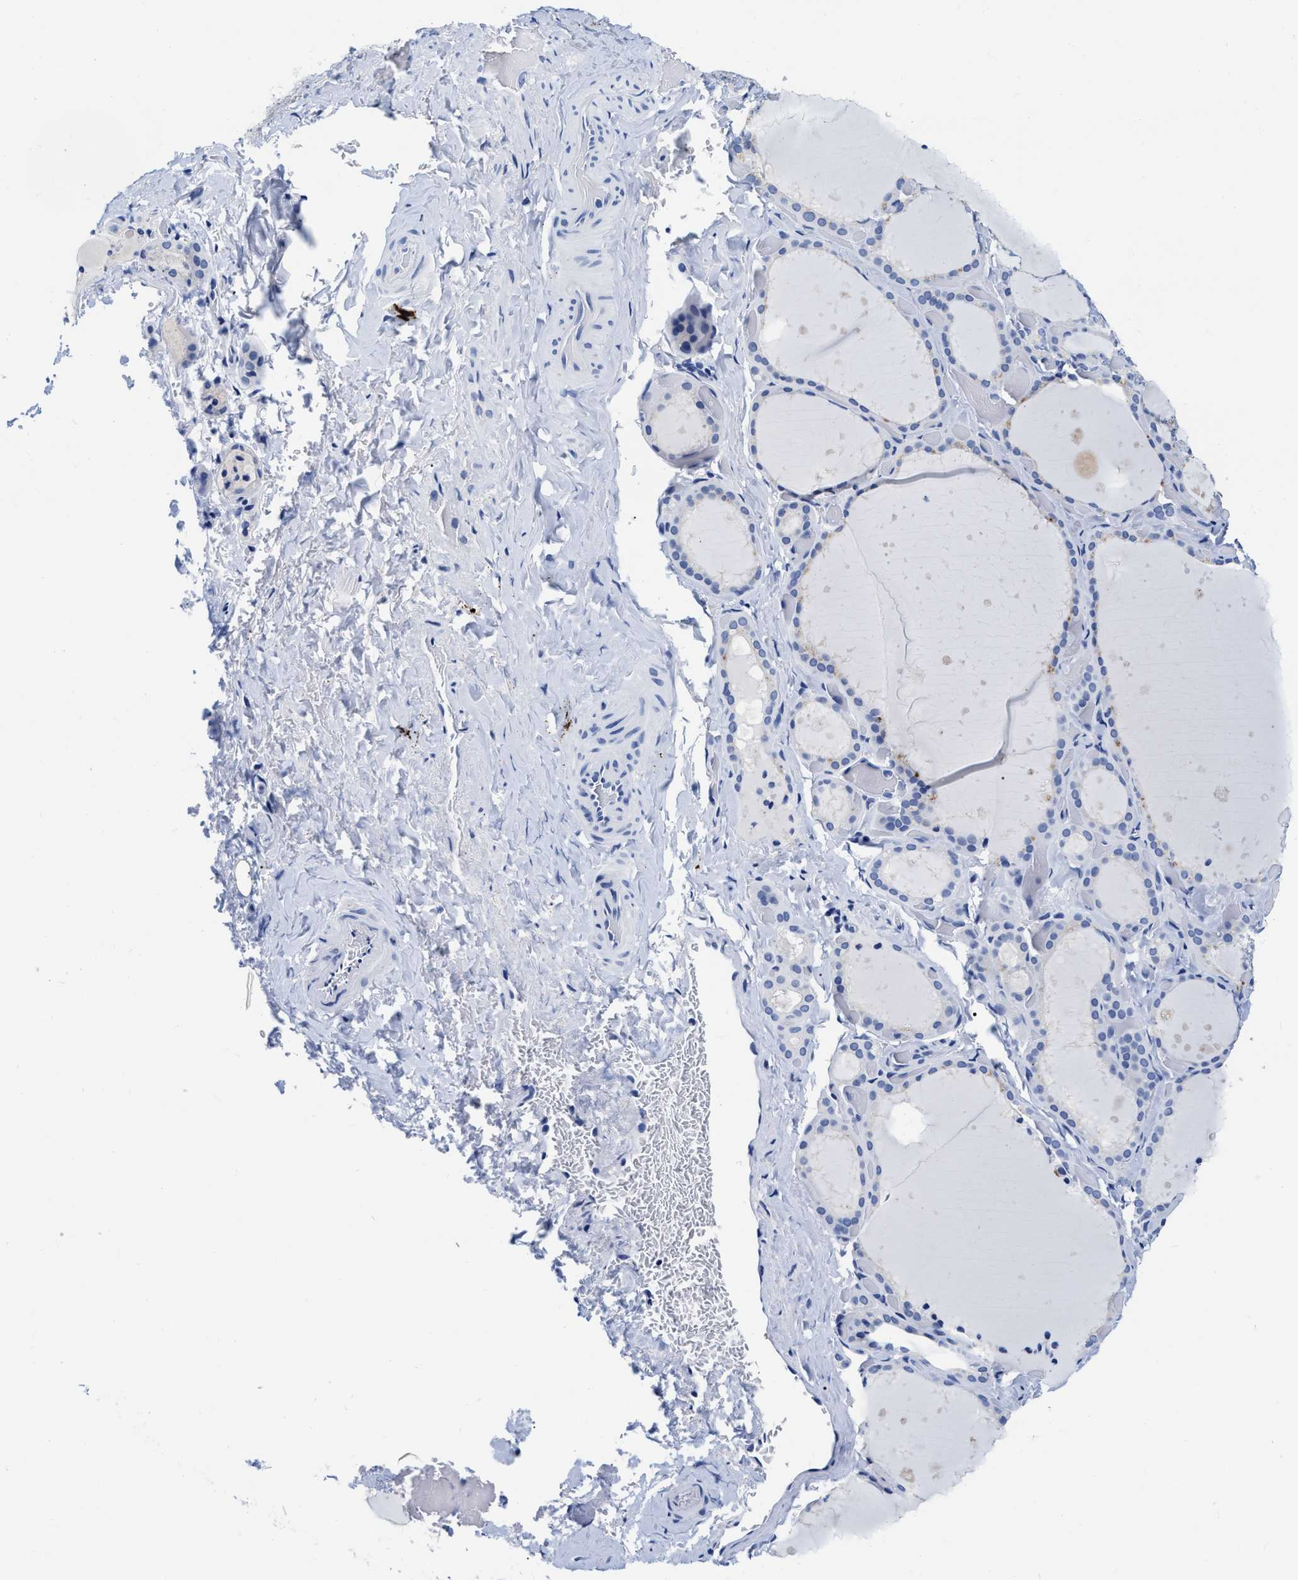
{"staining": {"intensity": "moderate", "quantity": "<25%", "location": "cytoplasmic/membranous"}, "tissue": "thyroid gland", "cell_type": "Glandular cells", "image_type": "normal", "snomed": [{"axis": "morphology", "description": "Normal tissue, NOS"}, {"axis": "topography", "description": "Thyroid gland"}], "caption": "IHC of unremarkable human thyroid gland reveals low levels of moderate cytoplasmic/membranous expression in about <25% of glandular cells.", "gene": "CER1", "patient": {"sex": "female", "age": 44}}